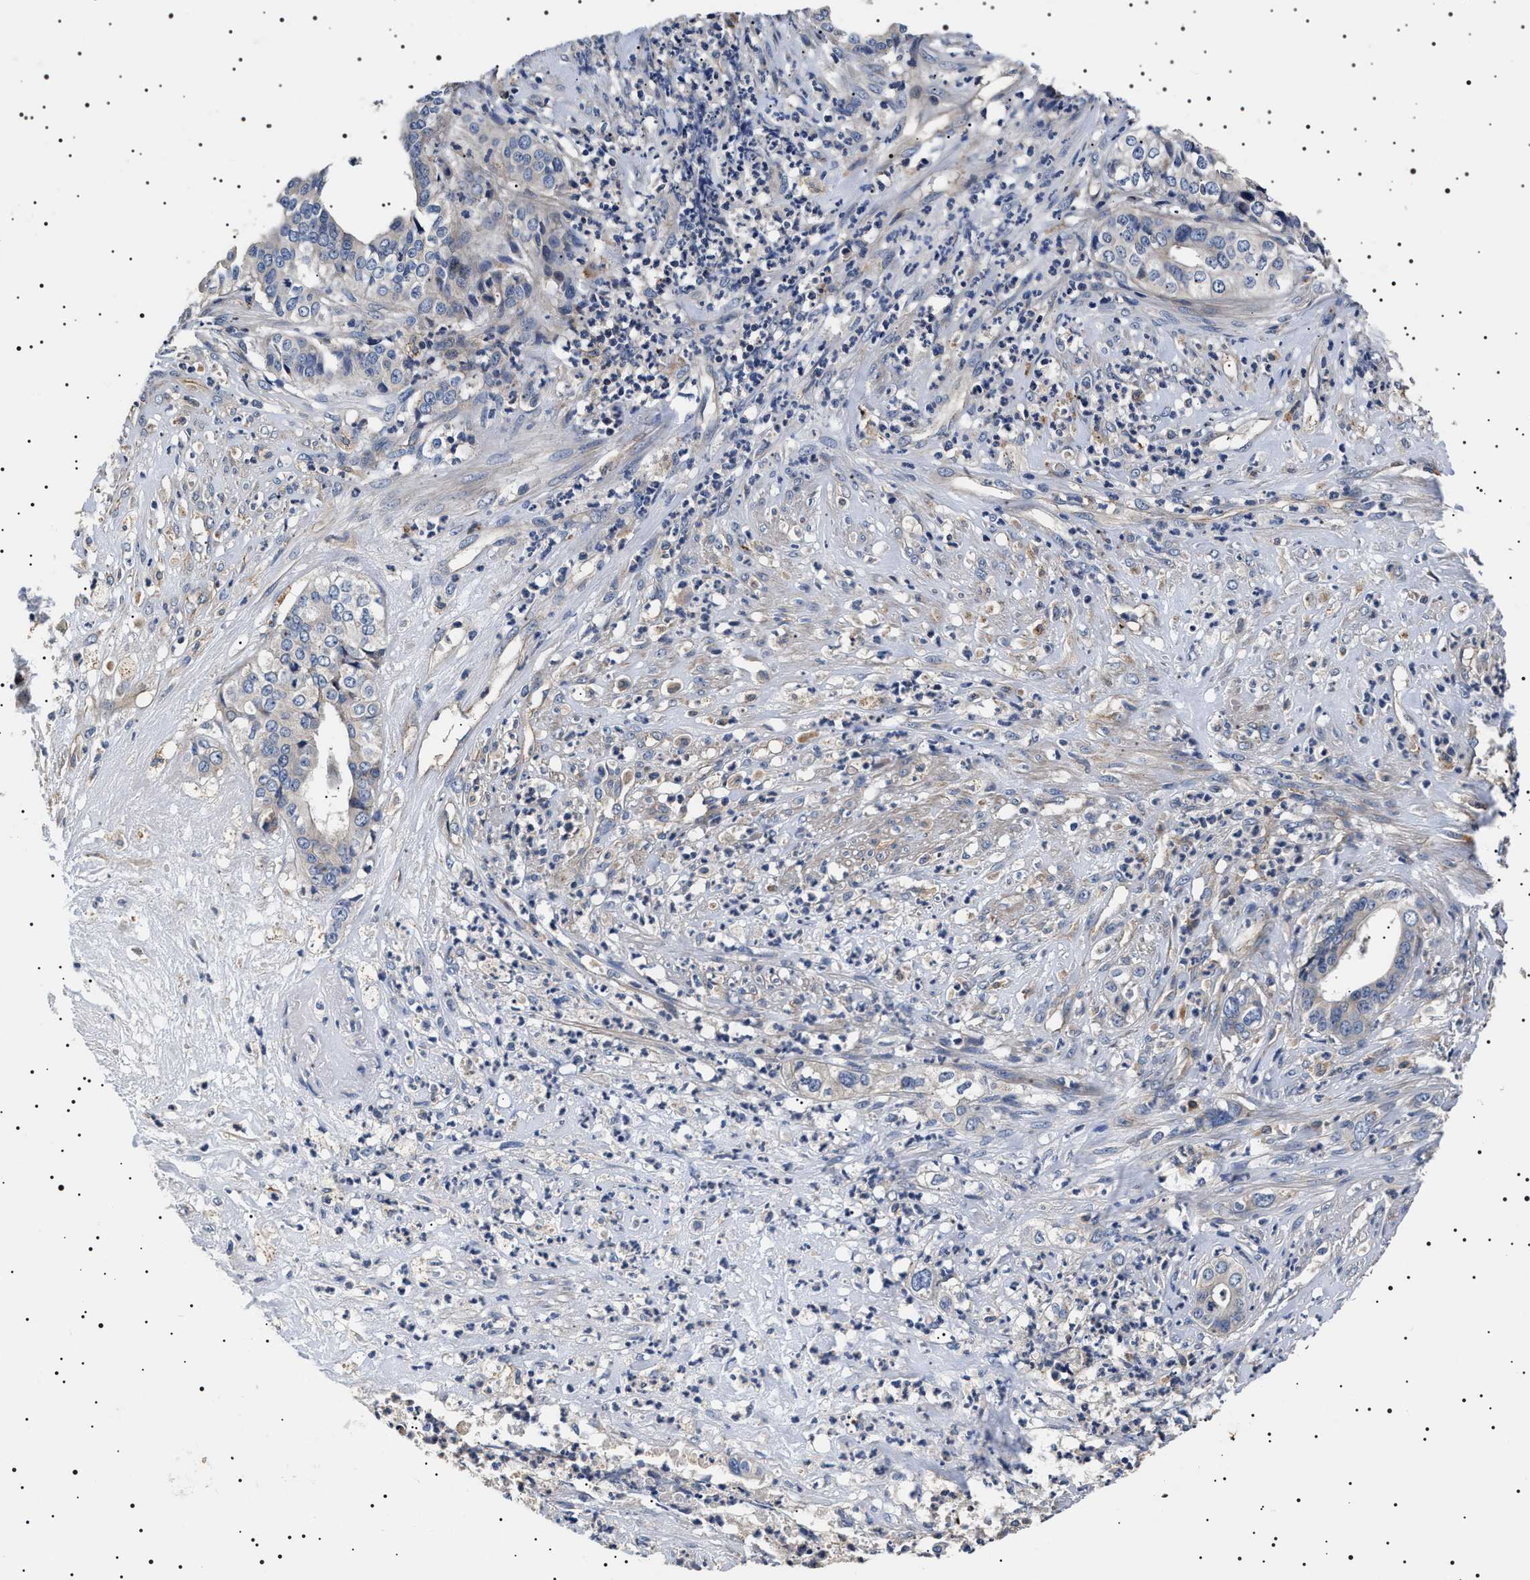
{"staining": {"intensity": "negative", "quantity": "none", "location": "none"}, "tissue": "liver cancer", "cell_type": "Tumor cells", "image_type": "cancer", "snomed": [{"axis": "morphology", "description": "Cholangiocarcinoma"}, {"axis": "topography", "description": "Liver"}], "caption": "Tumor cells are negative for protein expression in human cholangiocarcinoma (liver).", "gene": "SLC4A7", "patient": {"sex": "female", "age": 61}}